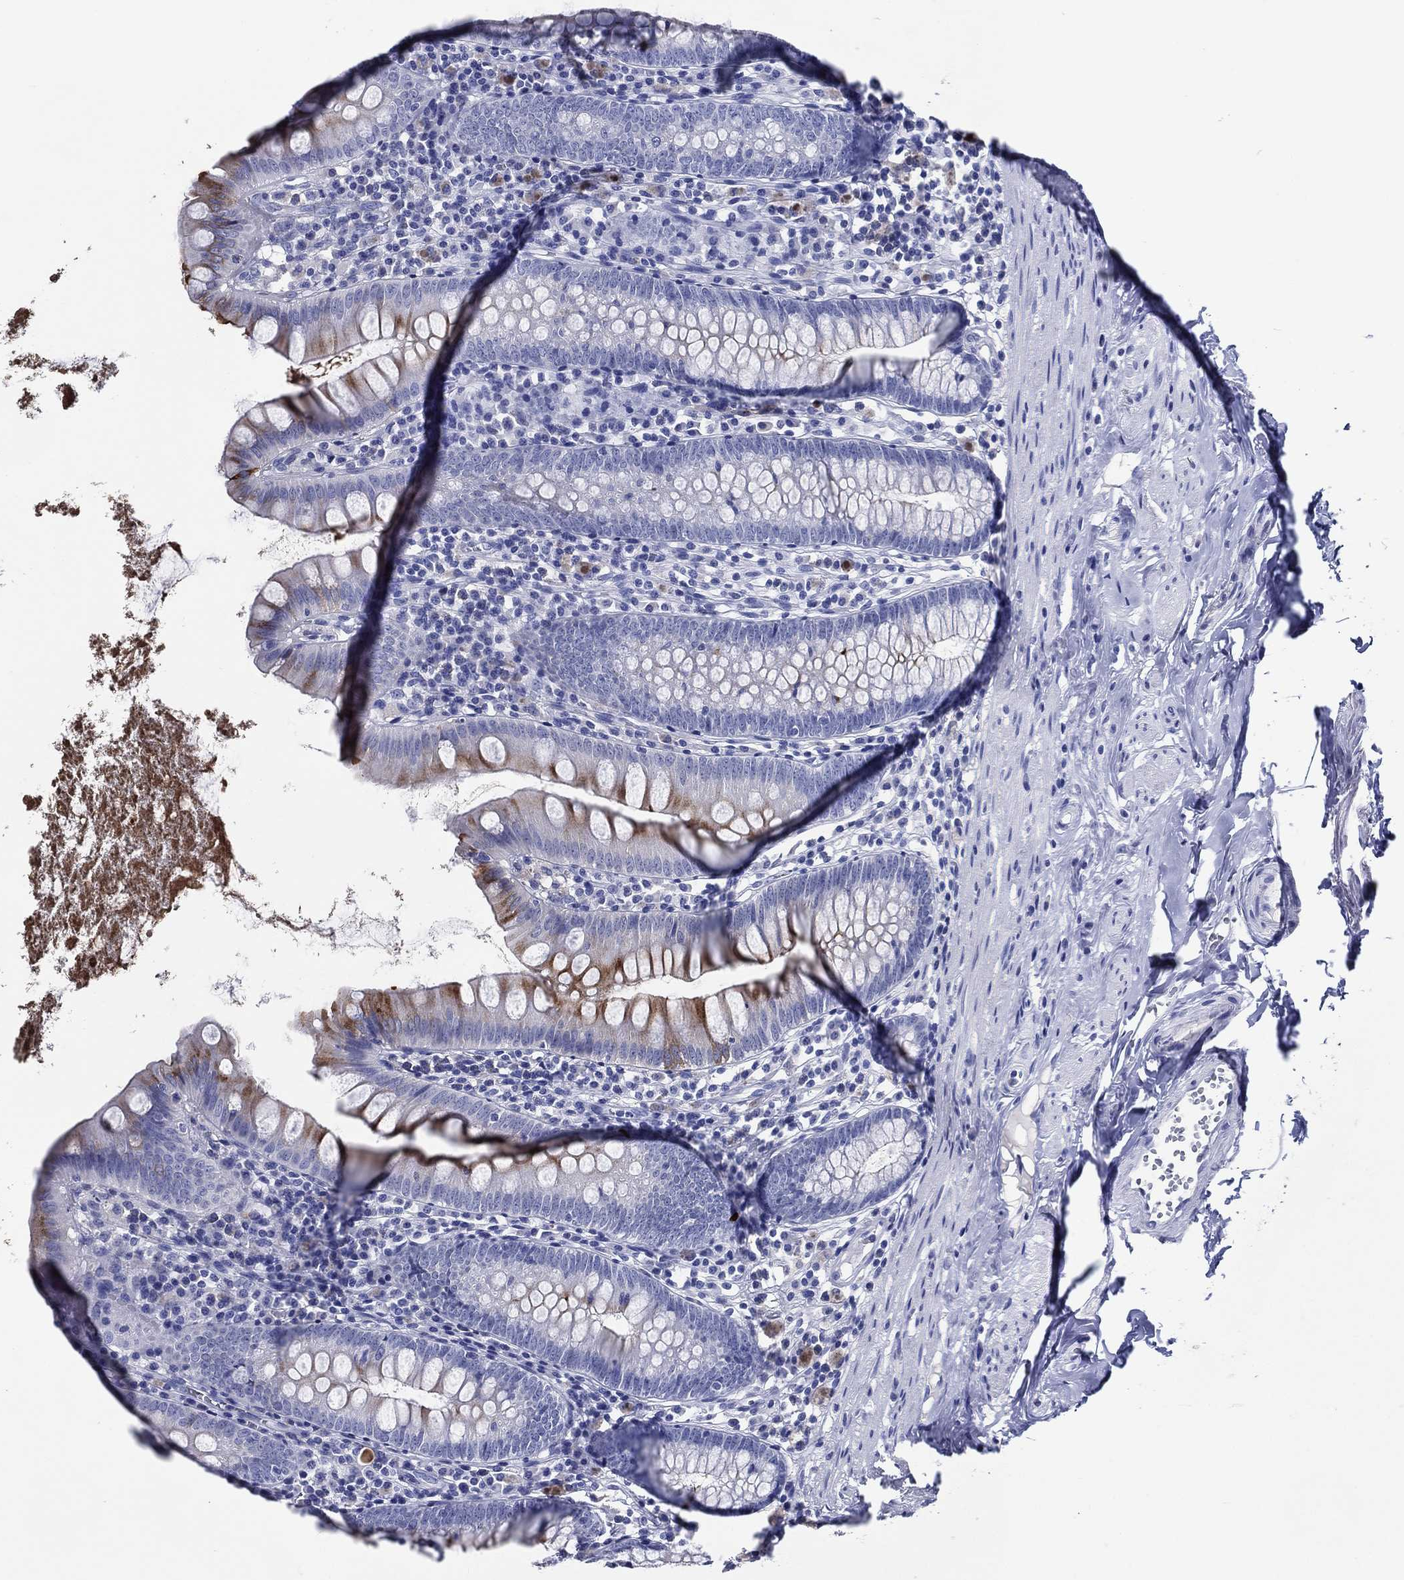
{"staining": {"intensity": "moderate", "quantity": "<25%", "location": "cytoplasmic/membranous"}, "tissue": "appendix", "cell_type": "Glandular cells", "image_type": "normal", "snomed": [{"axis": "morphology", "description": "Normal tissue, NOS"}, {"axis": "topography", "description": "Appendix"}], "caption": "IHC (DAB (3,3'-diaminobenzidine)) staining of unremarkable appendix demonstrates moderate cytoplasmic/membranous protein staining in approximately <25% of glandular cells. Nuclei are stained in blue.", "gene": "ACE2", "patient": {"sex": "female", "age": 82}}